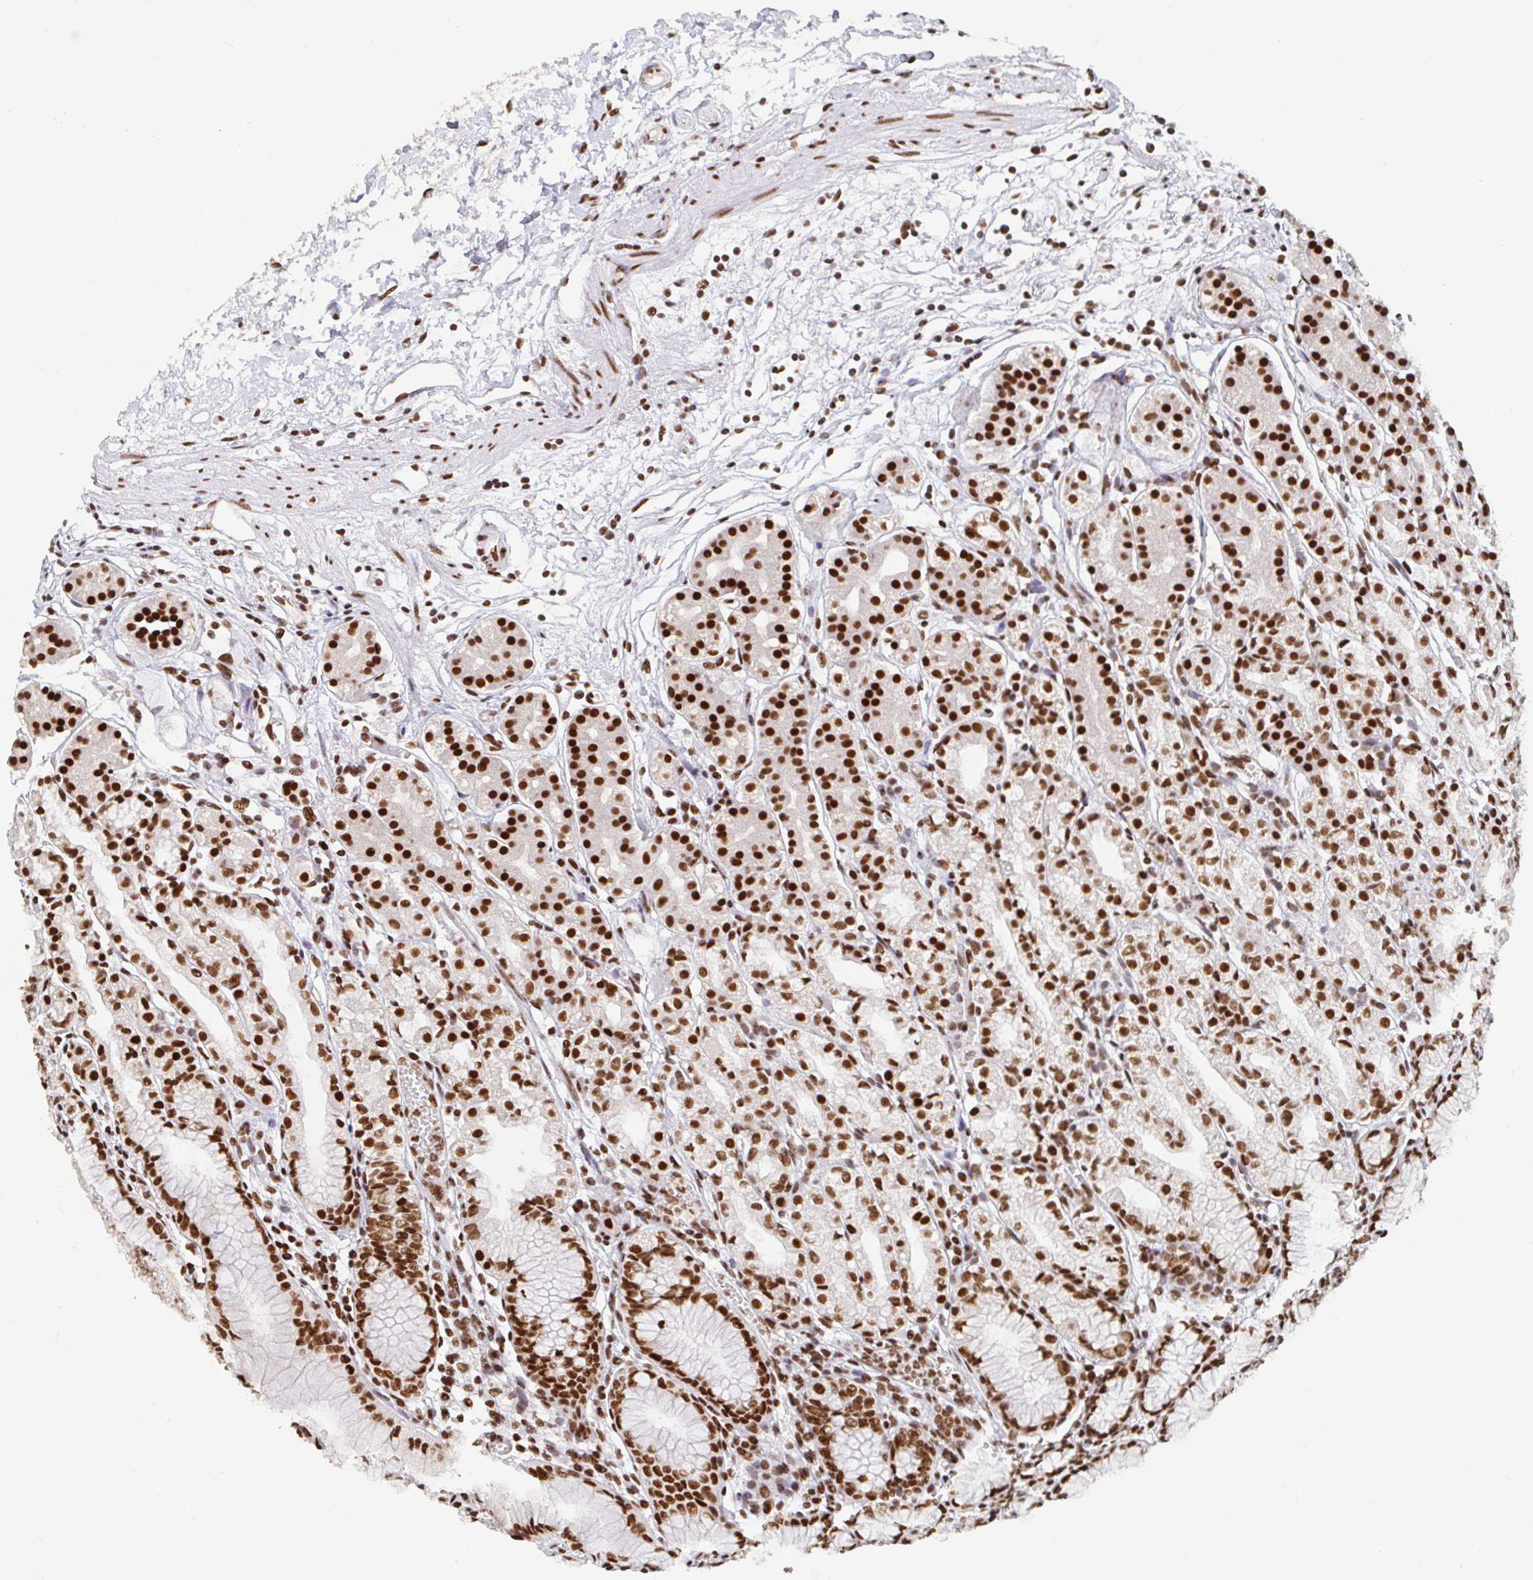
{"staining": {"intensity": "strong", "quantity": ">75%", "location": "nuclear"}, "tissue": "stomach", "cell_type": "Glandular cells", "image_type": "normal", "snomed": [{"axis": "morphology", "description": "Normal tissue, NOS"}, {"axis": "topography", "description": "Stomach"}], "caption": "DAB (3,3'-diaminobenzidine) immunohistochemical staining of benign stomach displays strong nuclear protein staining in approximately >75% of glandular cells.", "gene": "RBMXL1", "patient": {"sex": "female", "age": 57}}